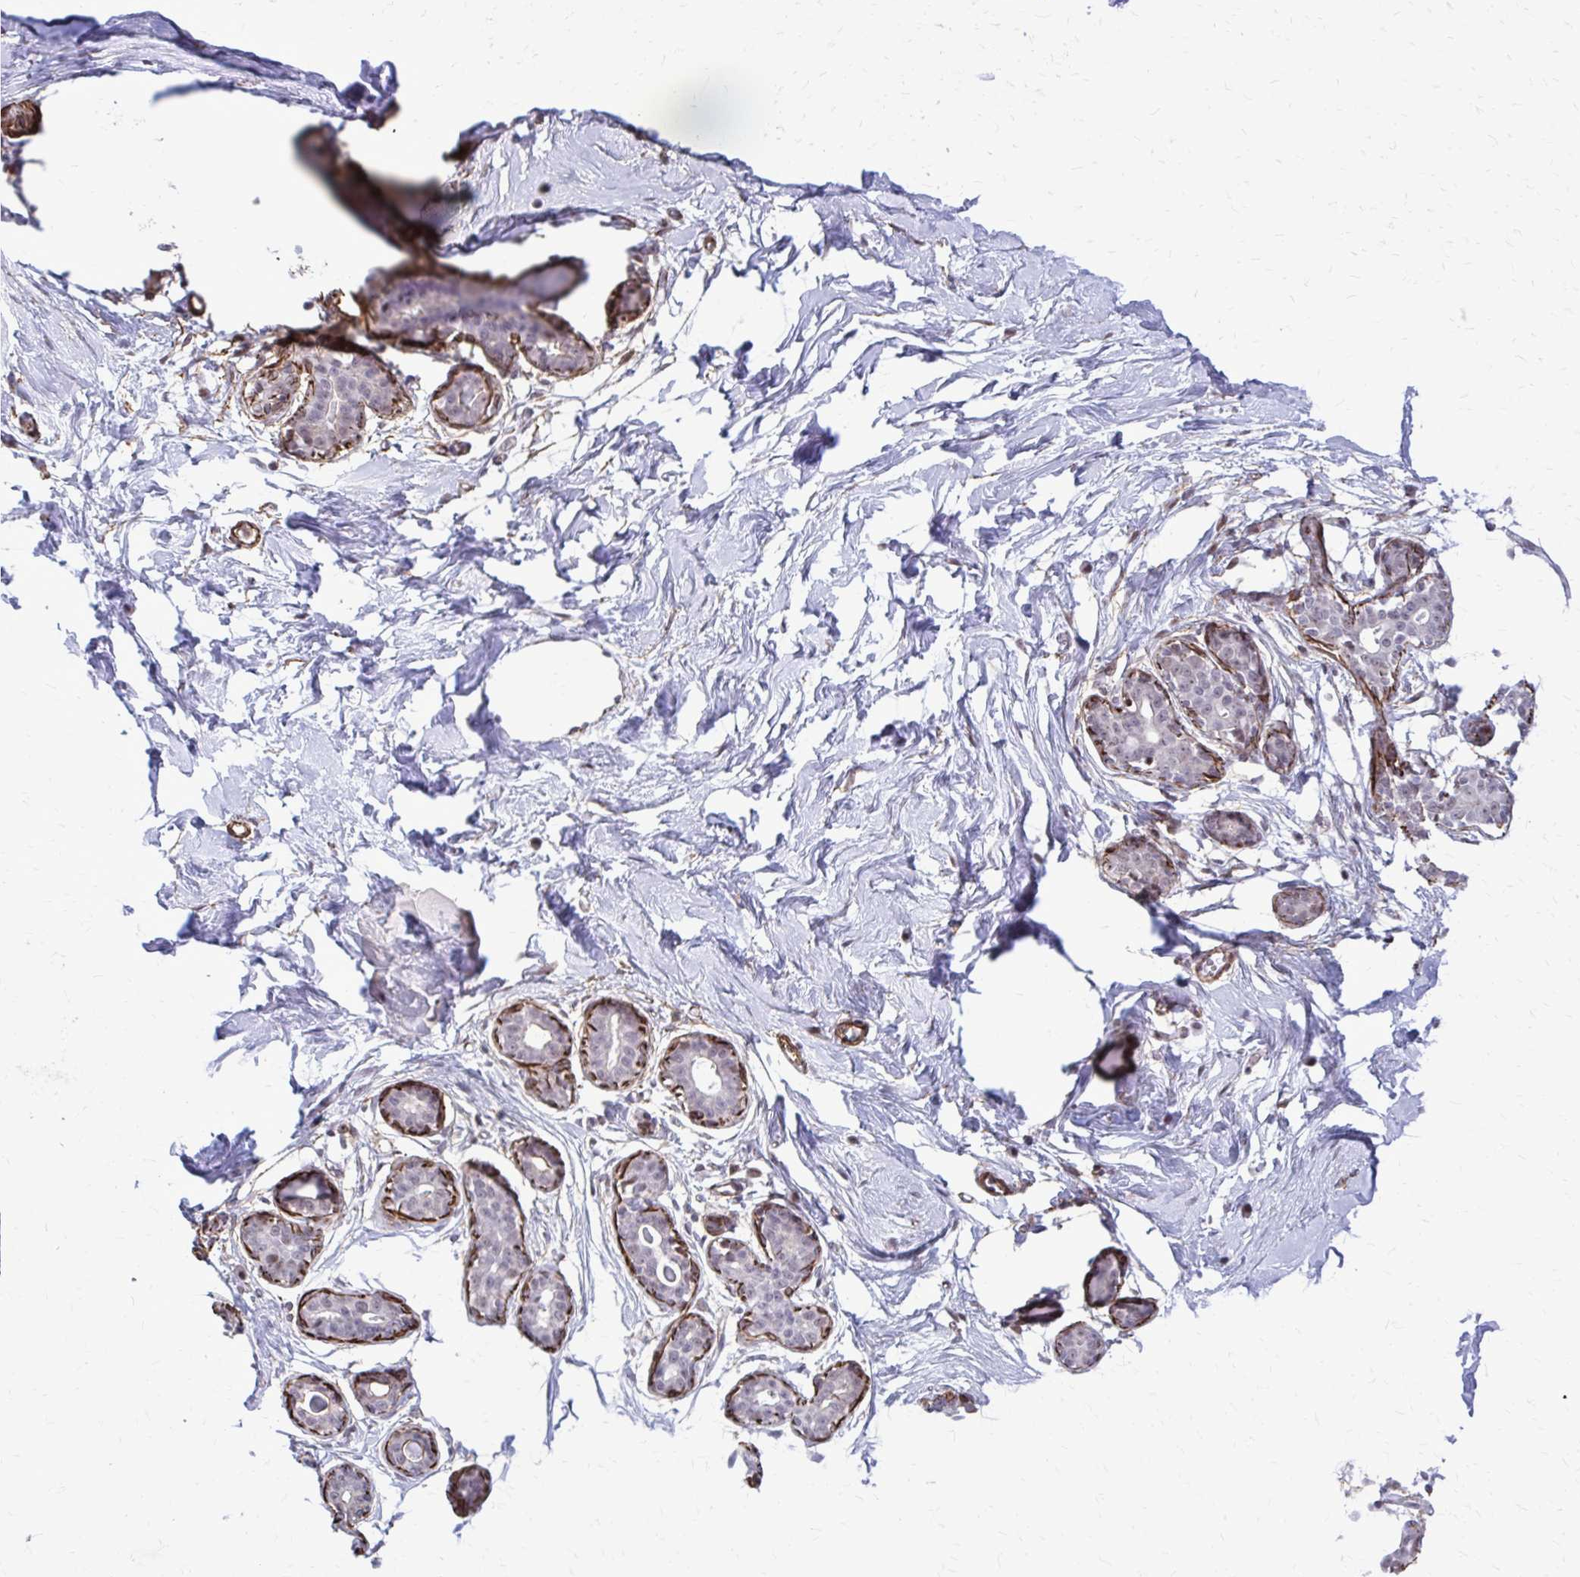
{"staining": {"intensity": "negative", "quantity": "none", "location": "none"}, "tissue": "breast", "cell_type": "Adipocytes", "image_type": "normal", "snomed": [{"axis": "morphology", "description": "Normal tissue, NOS"}, {"axis": "topography", "description": "Breast"}], "caption": "Immunohistochemistry (IHC) histopathology image of normal breast: breast stained with DAB (3,3'-diaminobenzidine) exhibits no significant protein expression in adipocytes.", "gene": "NRBF2", "patient": {"sex": "female", "age": 45}}